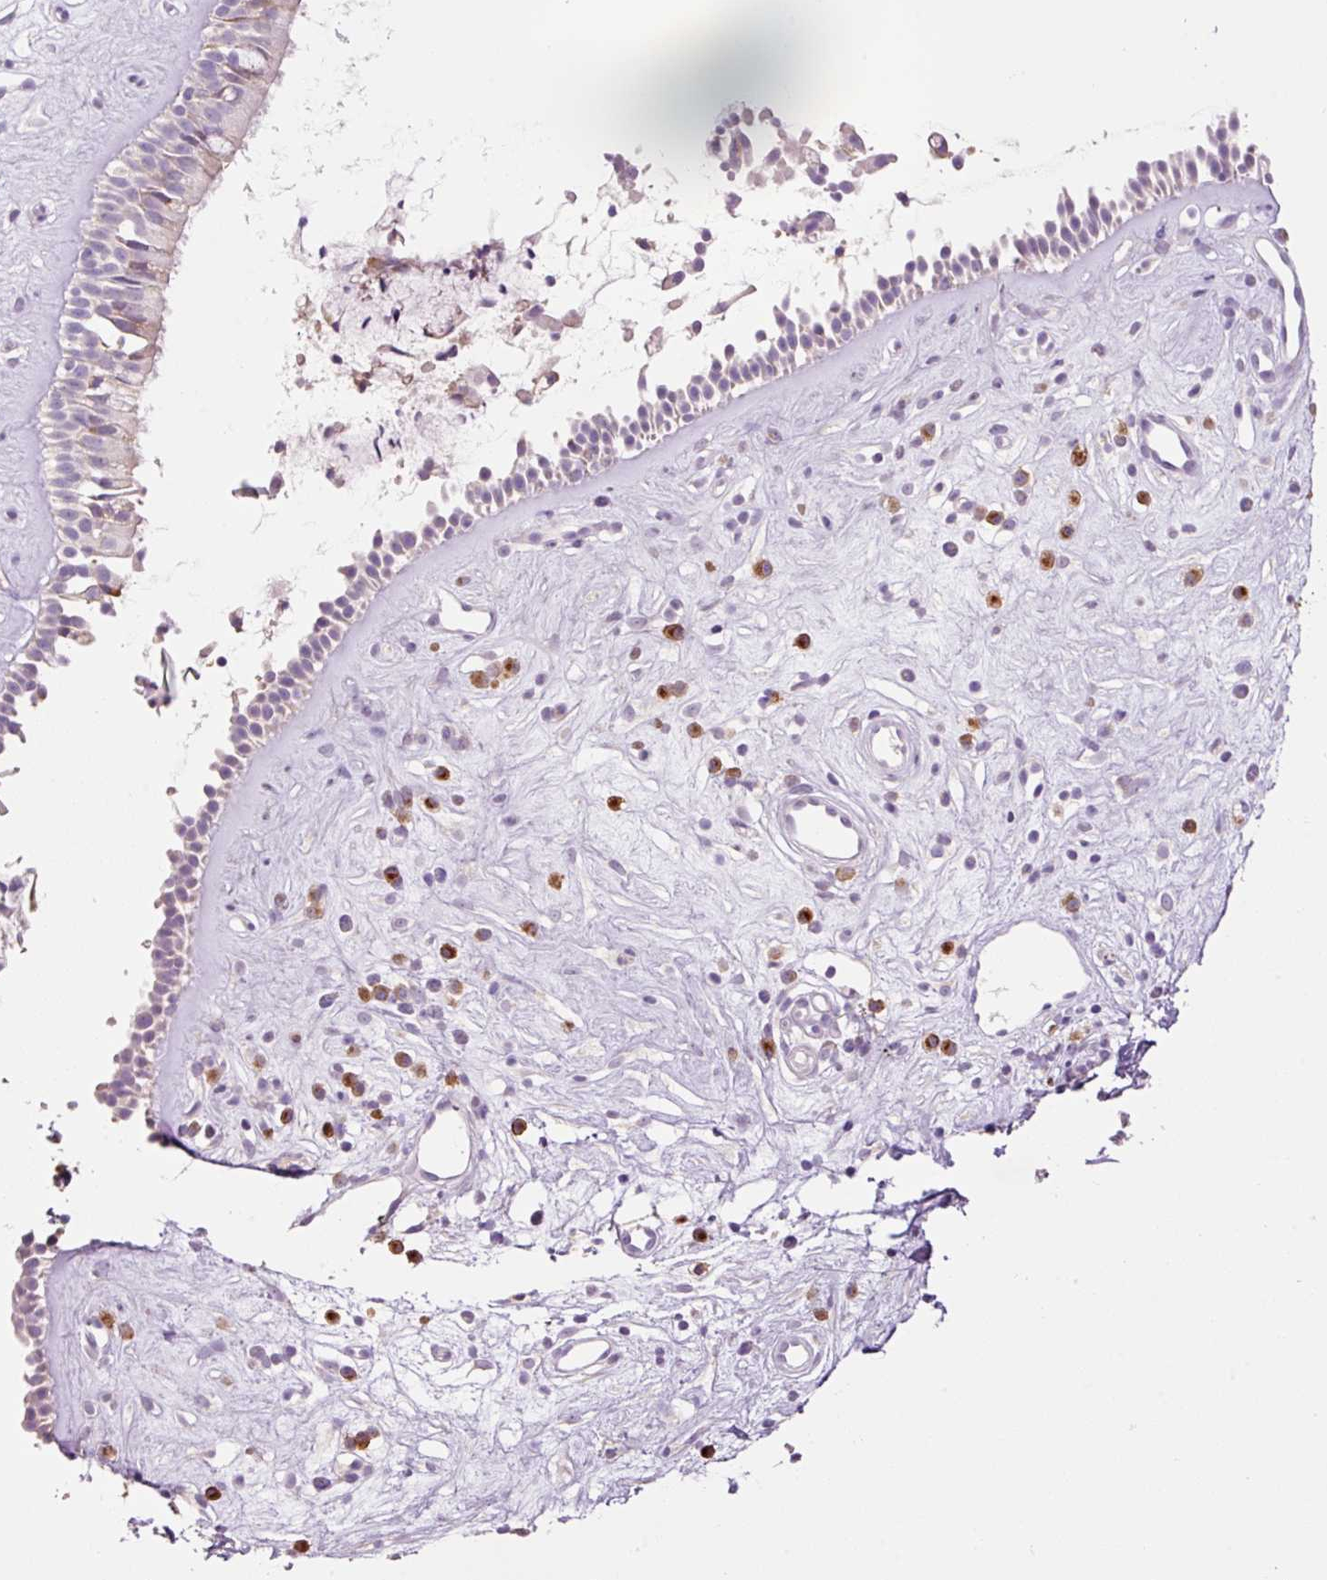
{"staining": {"intensity": "moderate", "quantity": "<25%", "location": "cytoplasmic/membranous"}, "tissue": "nasopharynx", "cell_type": "Respiratory epithelial cells", "image_type": "normal", "snomed": [{"axis": "morphology", "description": "Normal tissue, NOS"}, {"axis": "topography", "description": "Nasopharynx"}], "caption": "Immunohistochemistry (IHC) of normal nasopharynx shows low levels of moderate cytoplasmic/membranous expression in about <25% of respiratory epithelial cells. Nuclei are stained in blue.", "gene": "HAX1", "patient": {"sex": "male", "age": 32}}